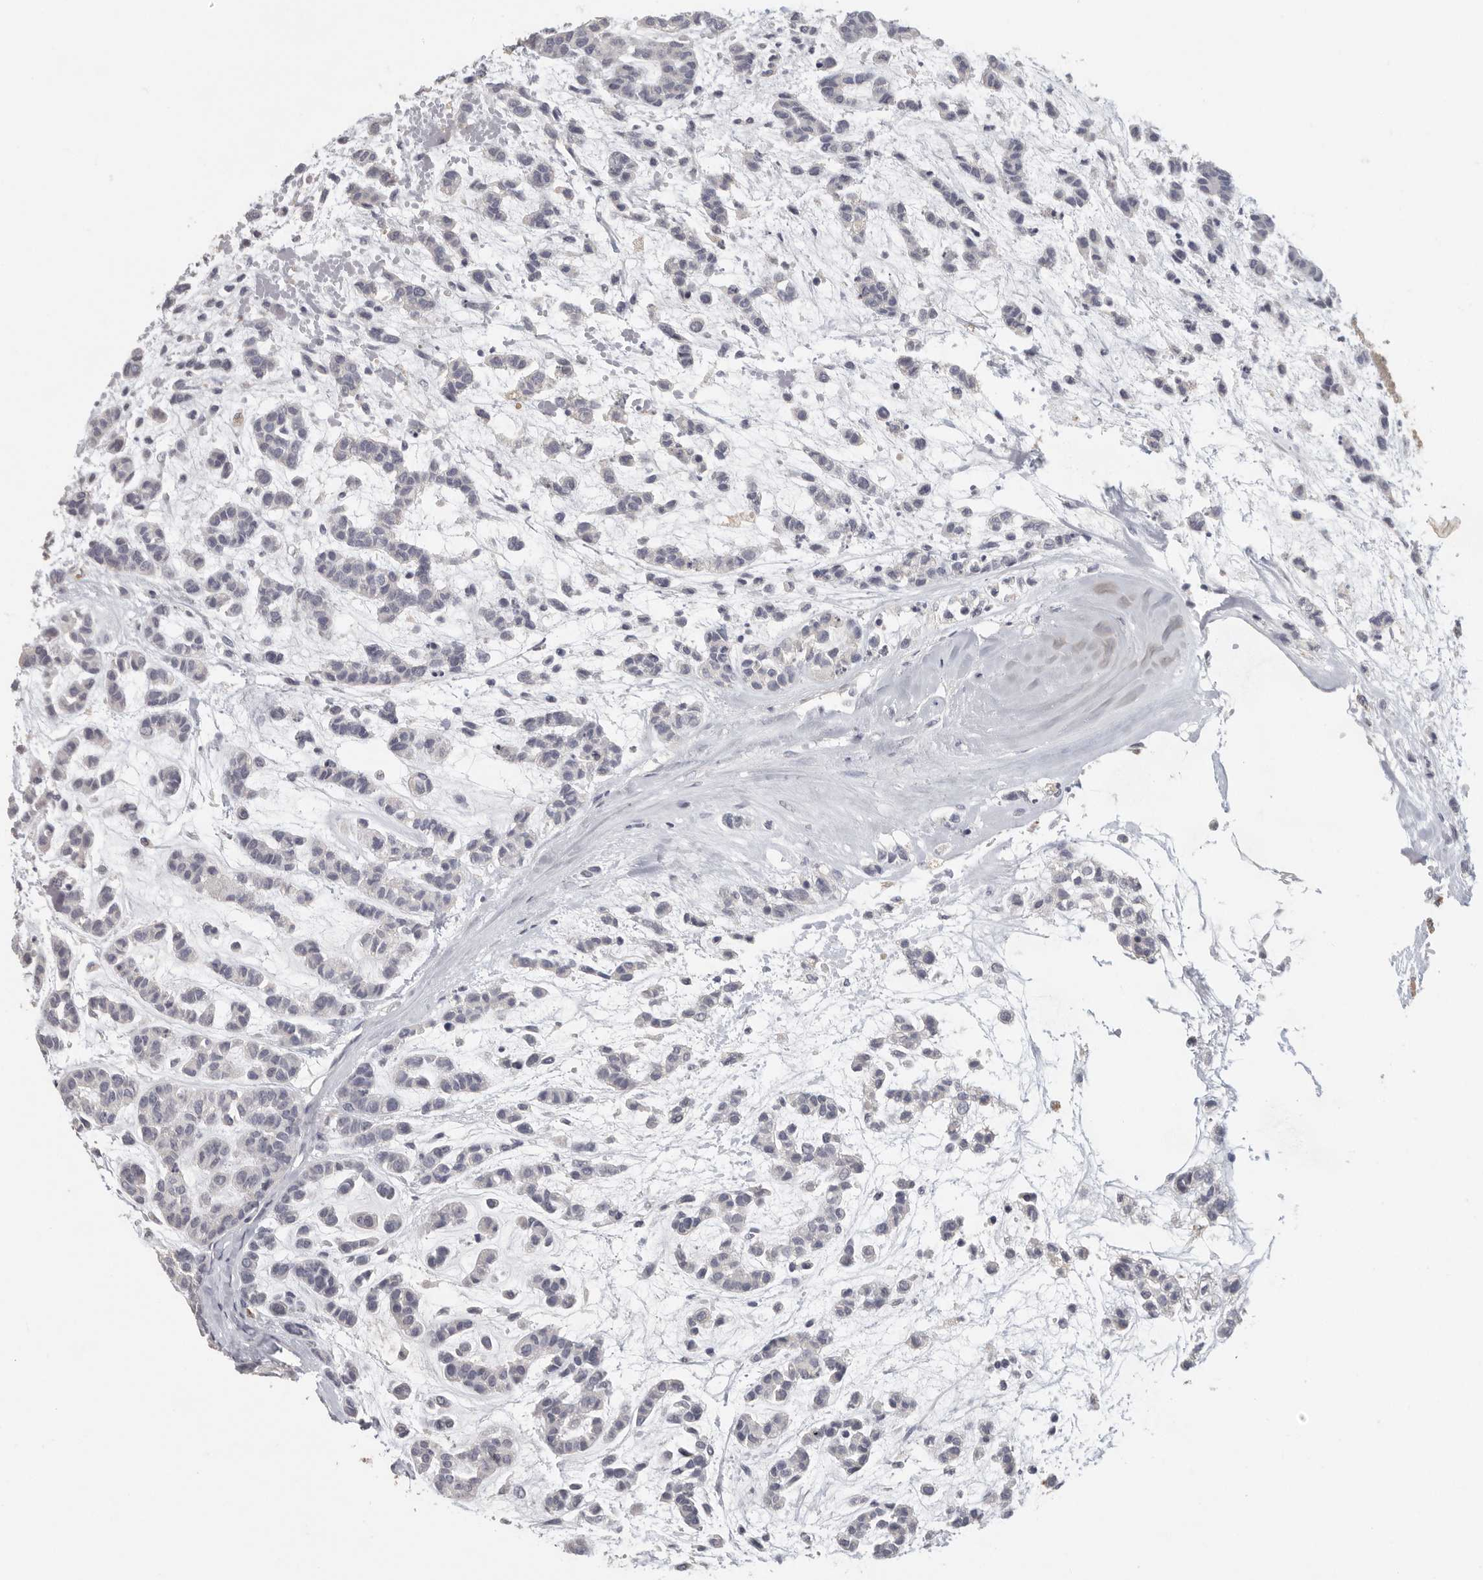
{"staining": {"intensity": "negative", "quantity": "none", "location": "none"}, "tissue": "head and neck cancer", "cell_type": "Tumor cells", "image_type": "cancer", "snomed": [{"axis": "morphology", "description": "Adenocarcinoma, NOS"}, {"axis": "morphology", "description": "Adenoma, NOS"}, {"axis": "topography", "description": "Head-Neck"}], "caption": "DAB immunohistochemical staining of head and neck adenocarcinoma exhibits no significant positivity in tumor cells.", "gene": "DNAJC11", "patient": {"sex": "female", "age": 55}}